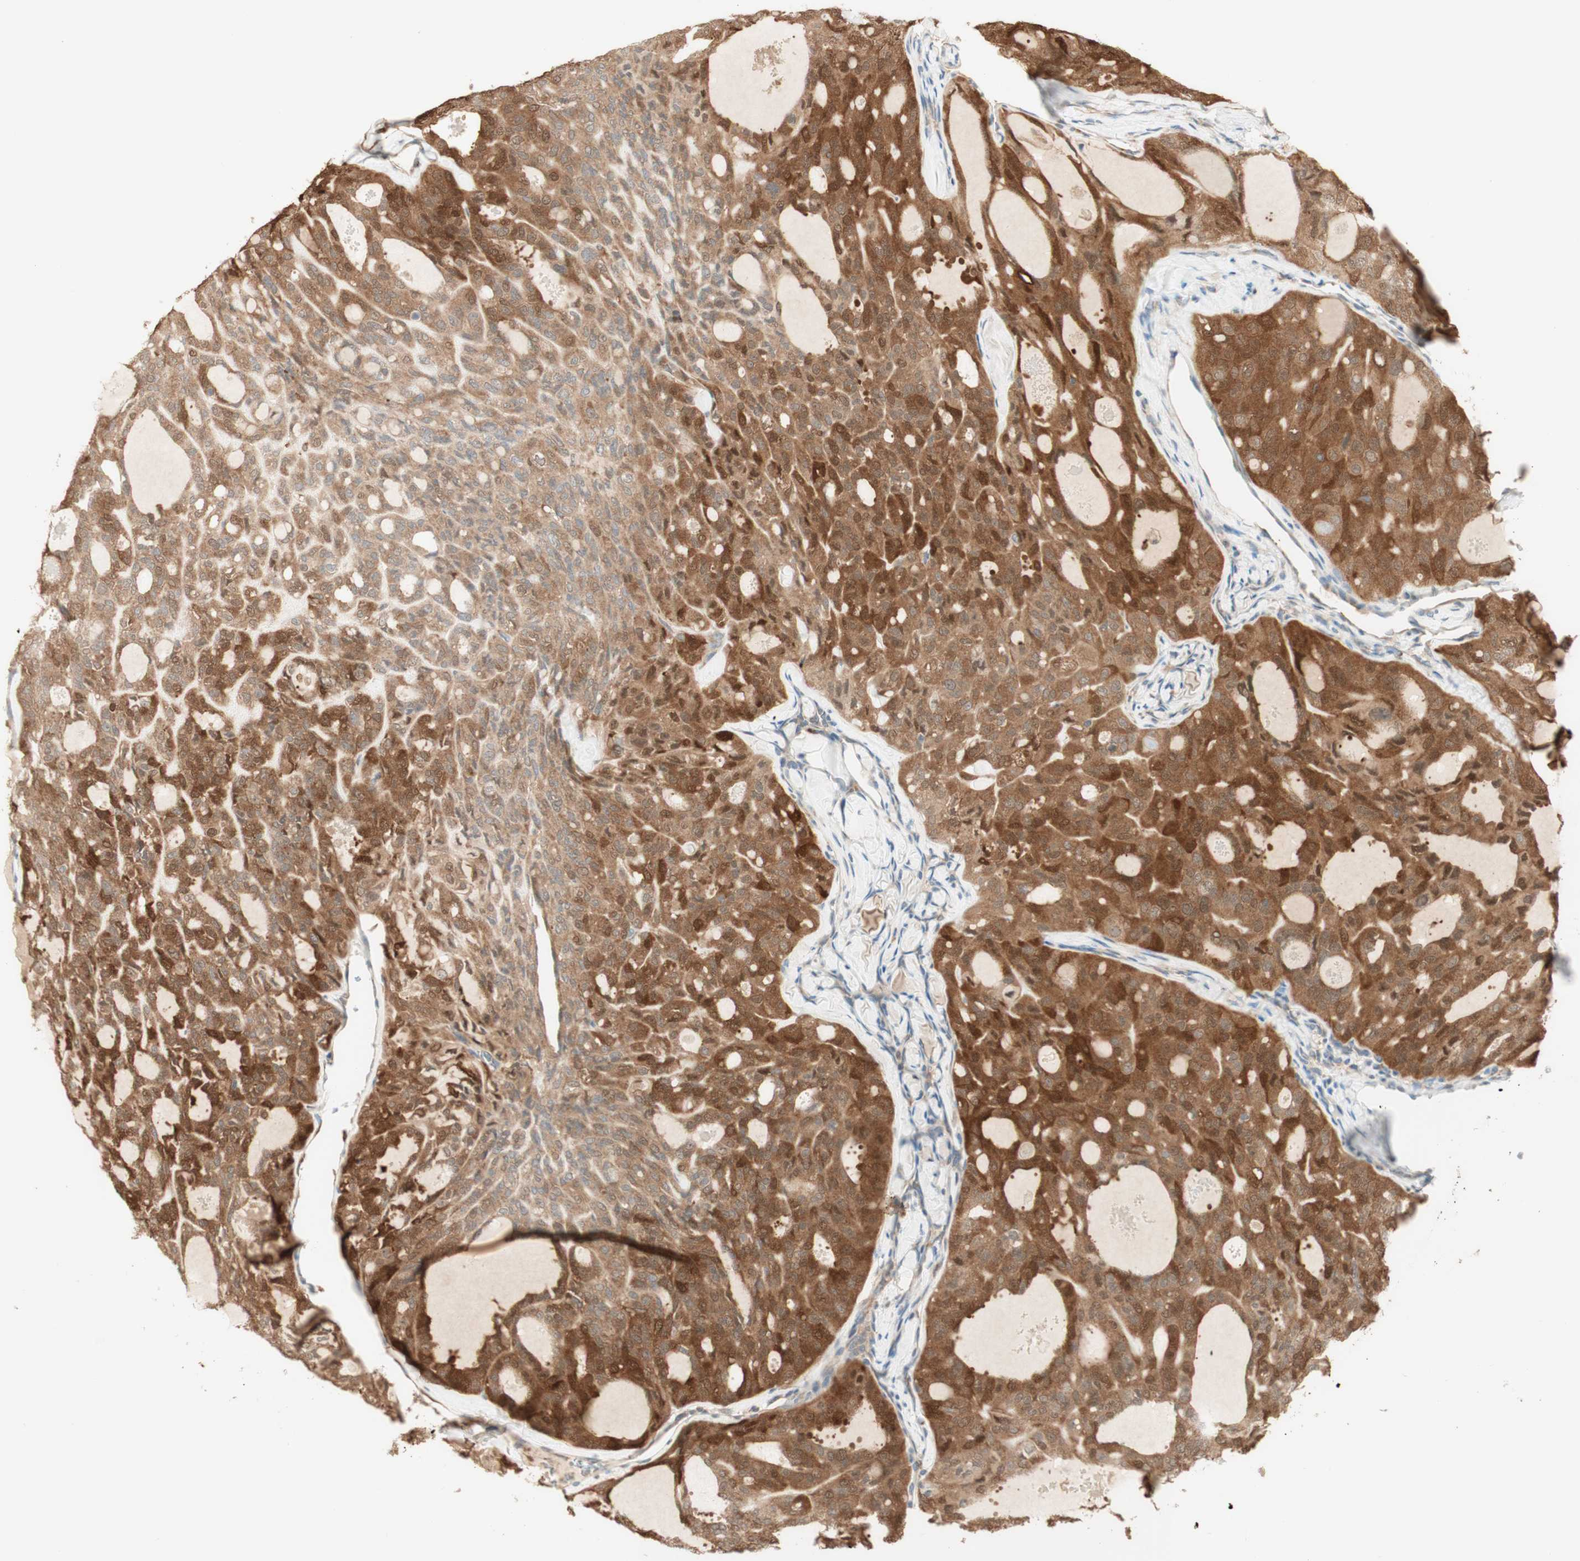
{"staining": {"intensity": "strong", "quantity": ">75%", "location": "cytoplasmic/membranous"}, "tissue": "thyroid cancer", "cell_type": "Tumor cells", "image_type": "cancer", "snomed": [{"axis": "morphology", "description": "Follicular adenoma carcinoma, NOS"}, {"axis": "topography", "description": "Thyroid gland"}], "caption": "Thyroid follicular adenoma carcinoma tissue reveals strong cytoplasmic/membranous positivity in about >75% of tumor cells", "gene": "CLCN2", "patient": {"sex": "male", "age": 75}}